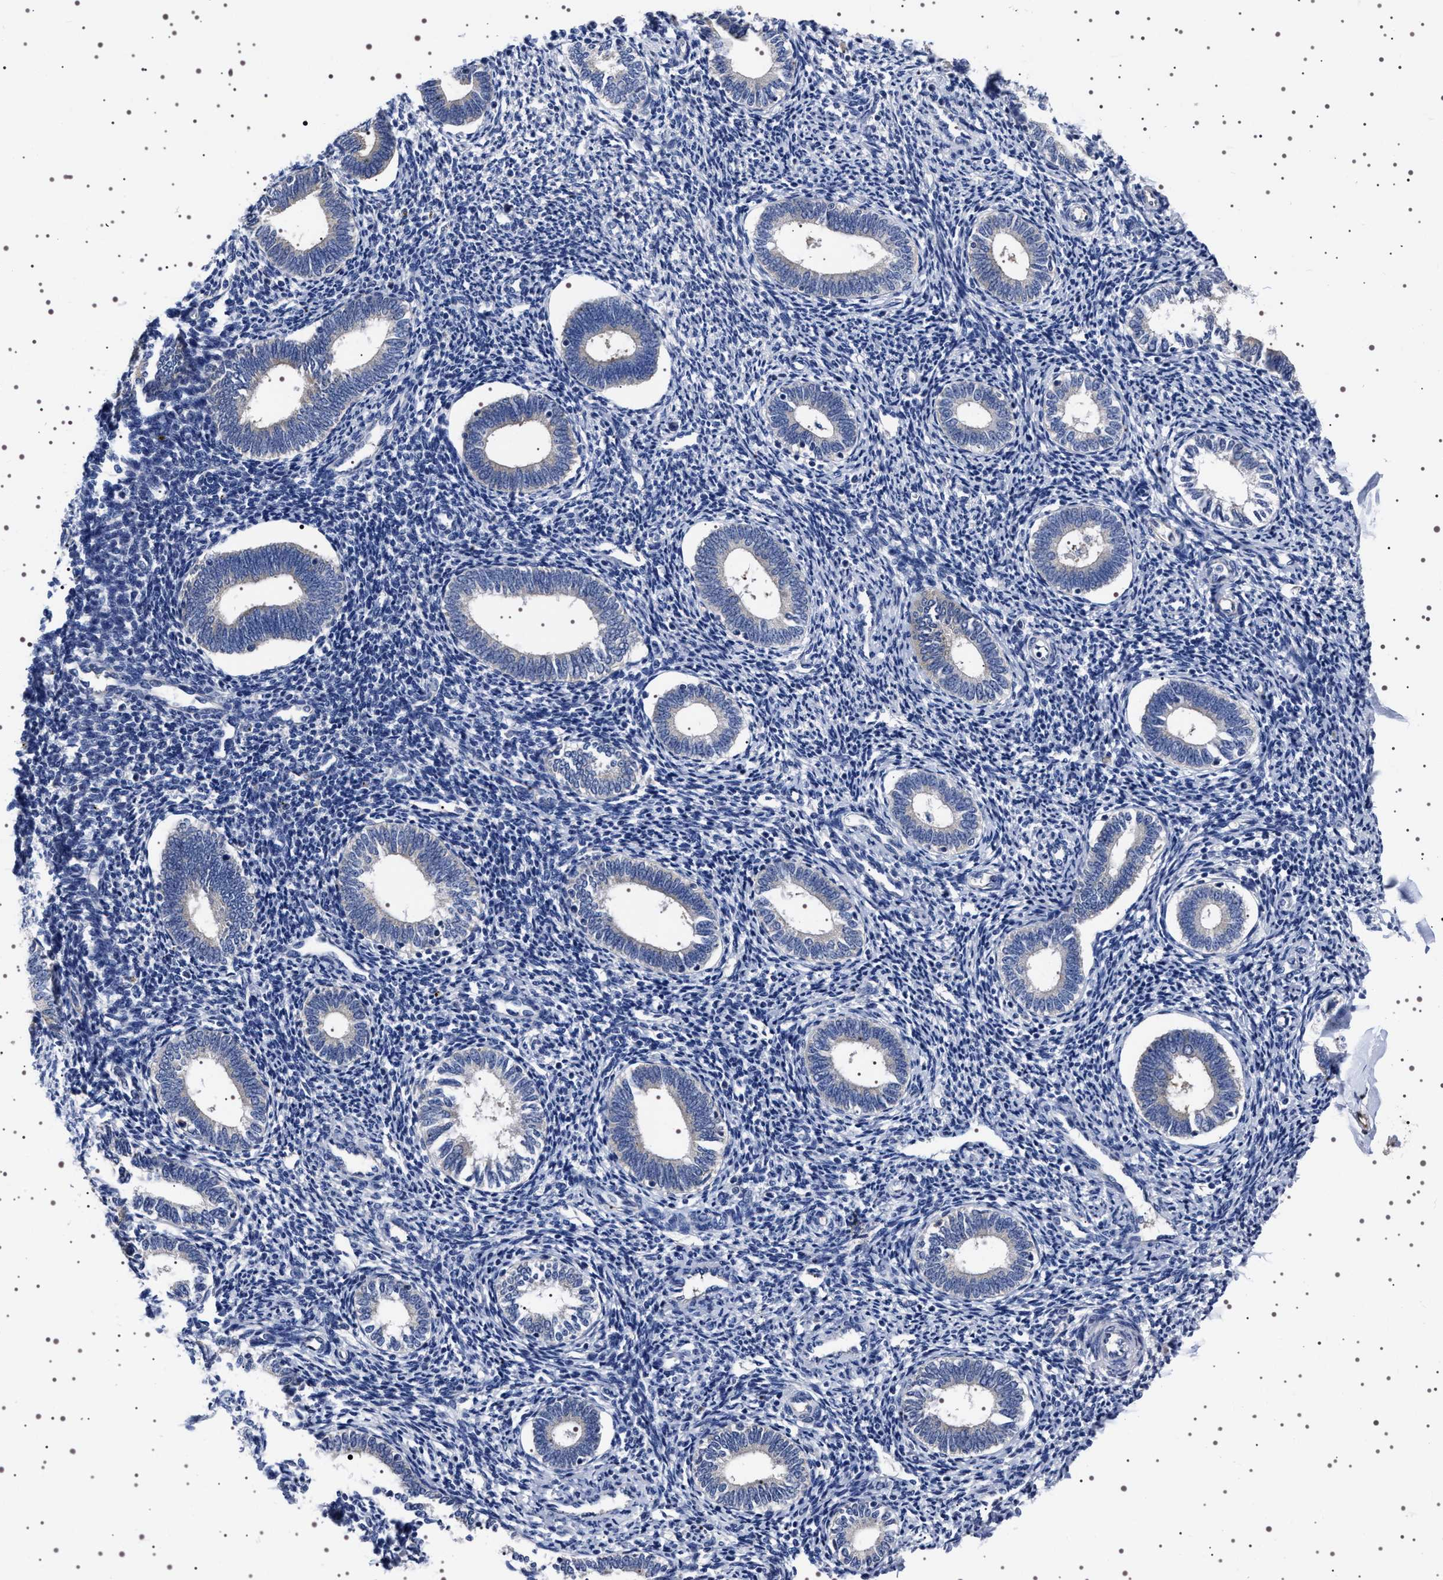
{"staining": {"intensity": "strong", "quantity": "<25%", "location": "cytoplasmic/membranous"}, "tissue": "endometrium", "cell_type": "Cells in endometrial stroma", "image_type": "normal", "snomed": [{"axis": "morphology", "description": "Normal tissue, NOS"}, {"axis": "topography", "description": "Endometrium"}], "caption": "Endometrium stained with DAB (3,3'-diaminobenzidine) IHC shows medium levels of strong cytoplasmic/membranous expression in about <25% of cells in endometrial stroma.", "gene": "DARS1", "patient": {"sex": "female", "age": 41}}